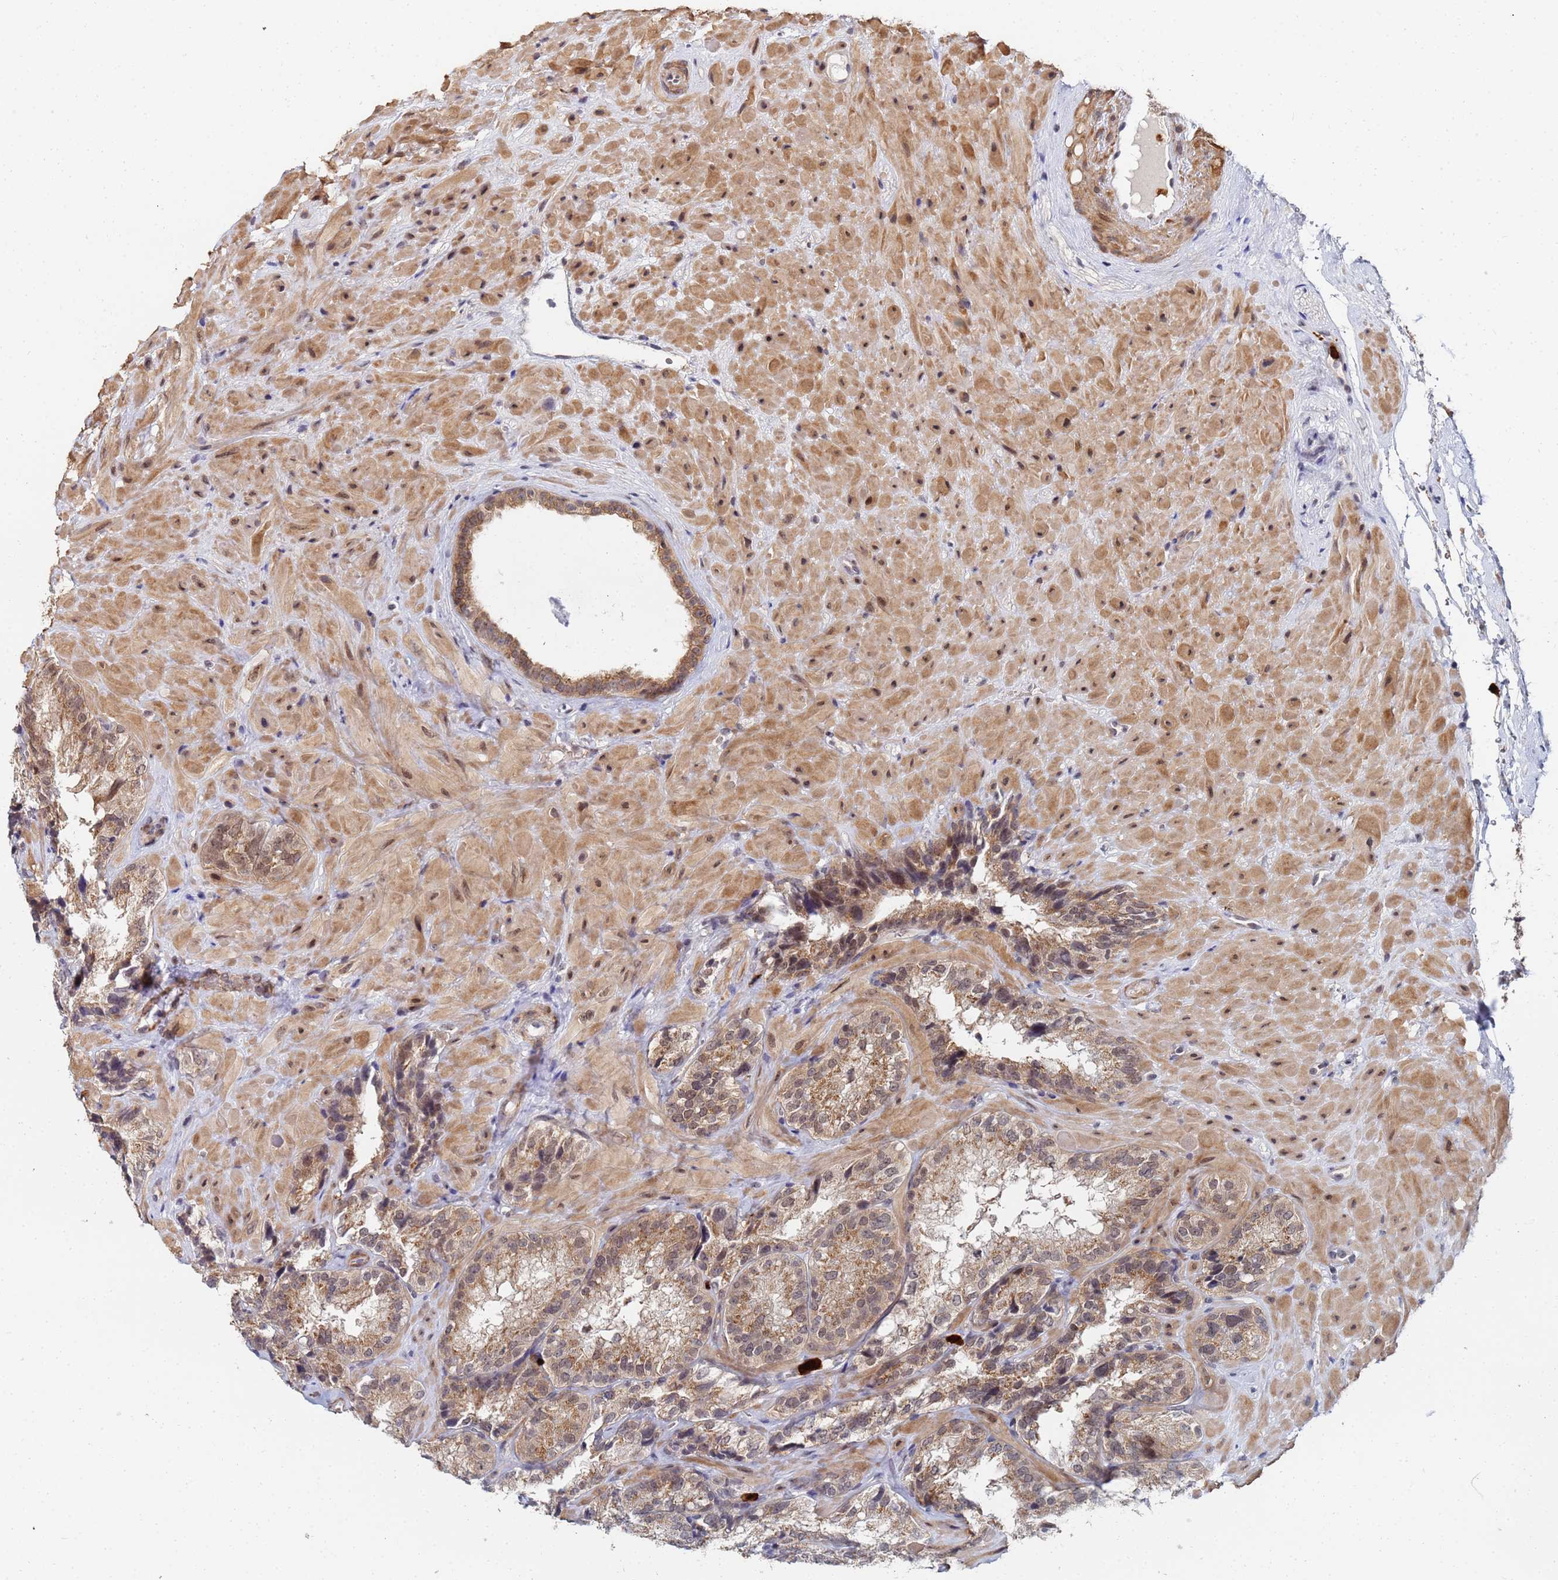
{"staining": {"intensity": "moderate", "quantity": ">75%", "location": "cytoplasmic/membranous,nuclear"}, "tissue": "seminal vesicle", "cell_type": "Glandular cells", "image_type": "normal", "snomed": [{"axis": "morphology", "description": "Normal tissue, NOS"}, {"axis": "topography", "description": "Seminal veicle"}], "caption": "This is an image of IHC staining of unremarkable seminal vesicle, which shows moderate positivity in the cytoplasmic/membranous,nuclear of glandular cells.", "gene": "MTCL1", "patient": {"sex": "male", "age": 58}}